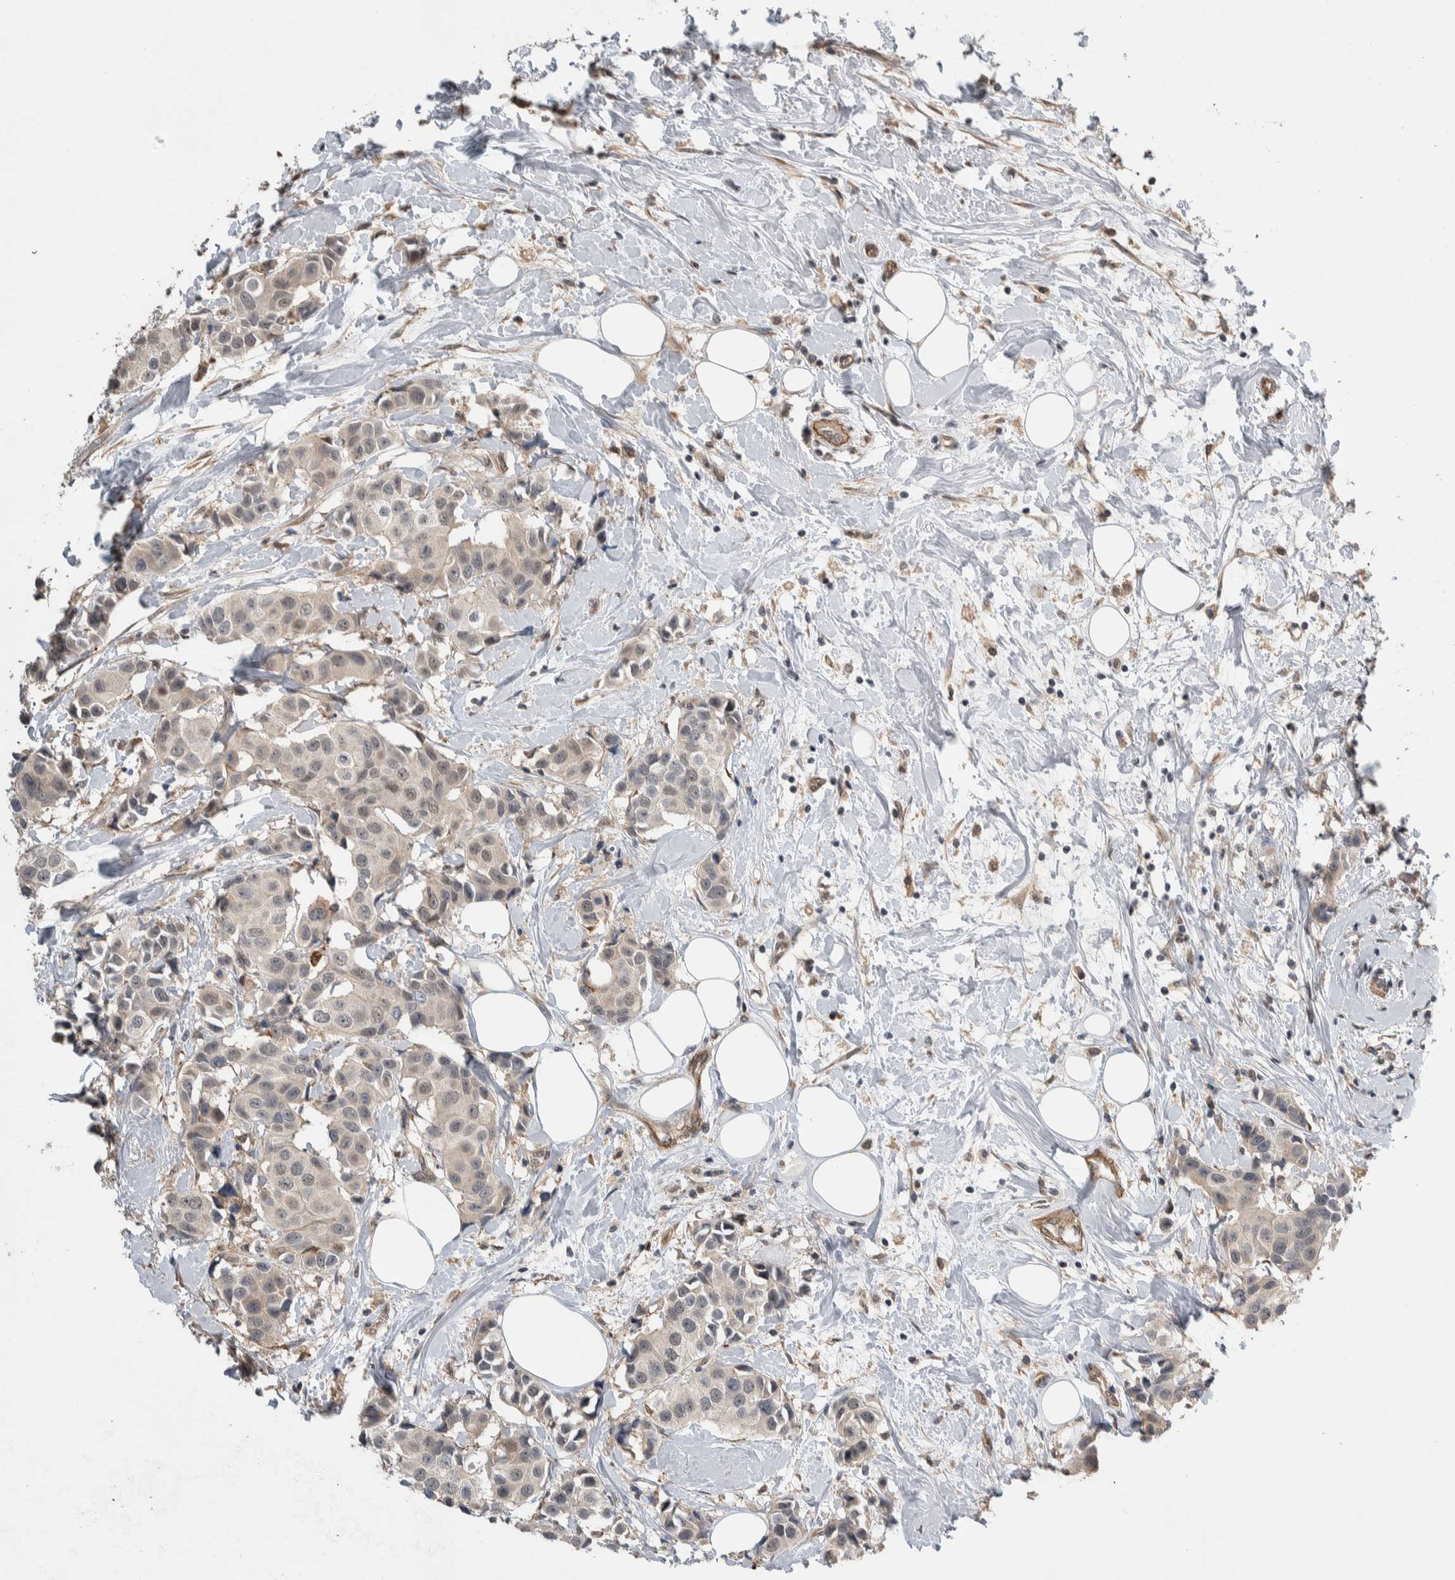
{"staining": {"intensity": "weak", "quantity": "<25%", "location": "nuclear"}, "tissue": "breast cancer", "cell_type": "Tumor cells", "image_type": "cancer", "snomed": [{"axis": "morphology", "description": "Normal tissue, NOS"}, {"axis": "morphology", "description": "Duct carcinoma"}, {"axis": "topography", "description": "Breast"}], "caption": "Tumor cells are negative for protein expression in human breast cancer.", "gene": "PRDM4", "patient": {"sex": "female", "age": 39}}